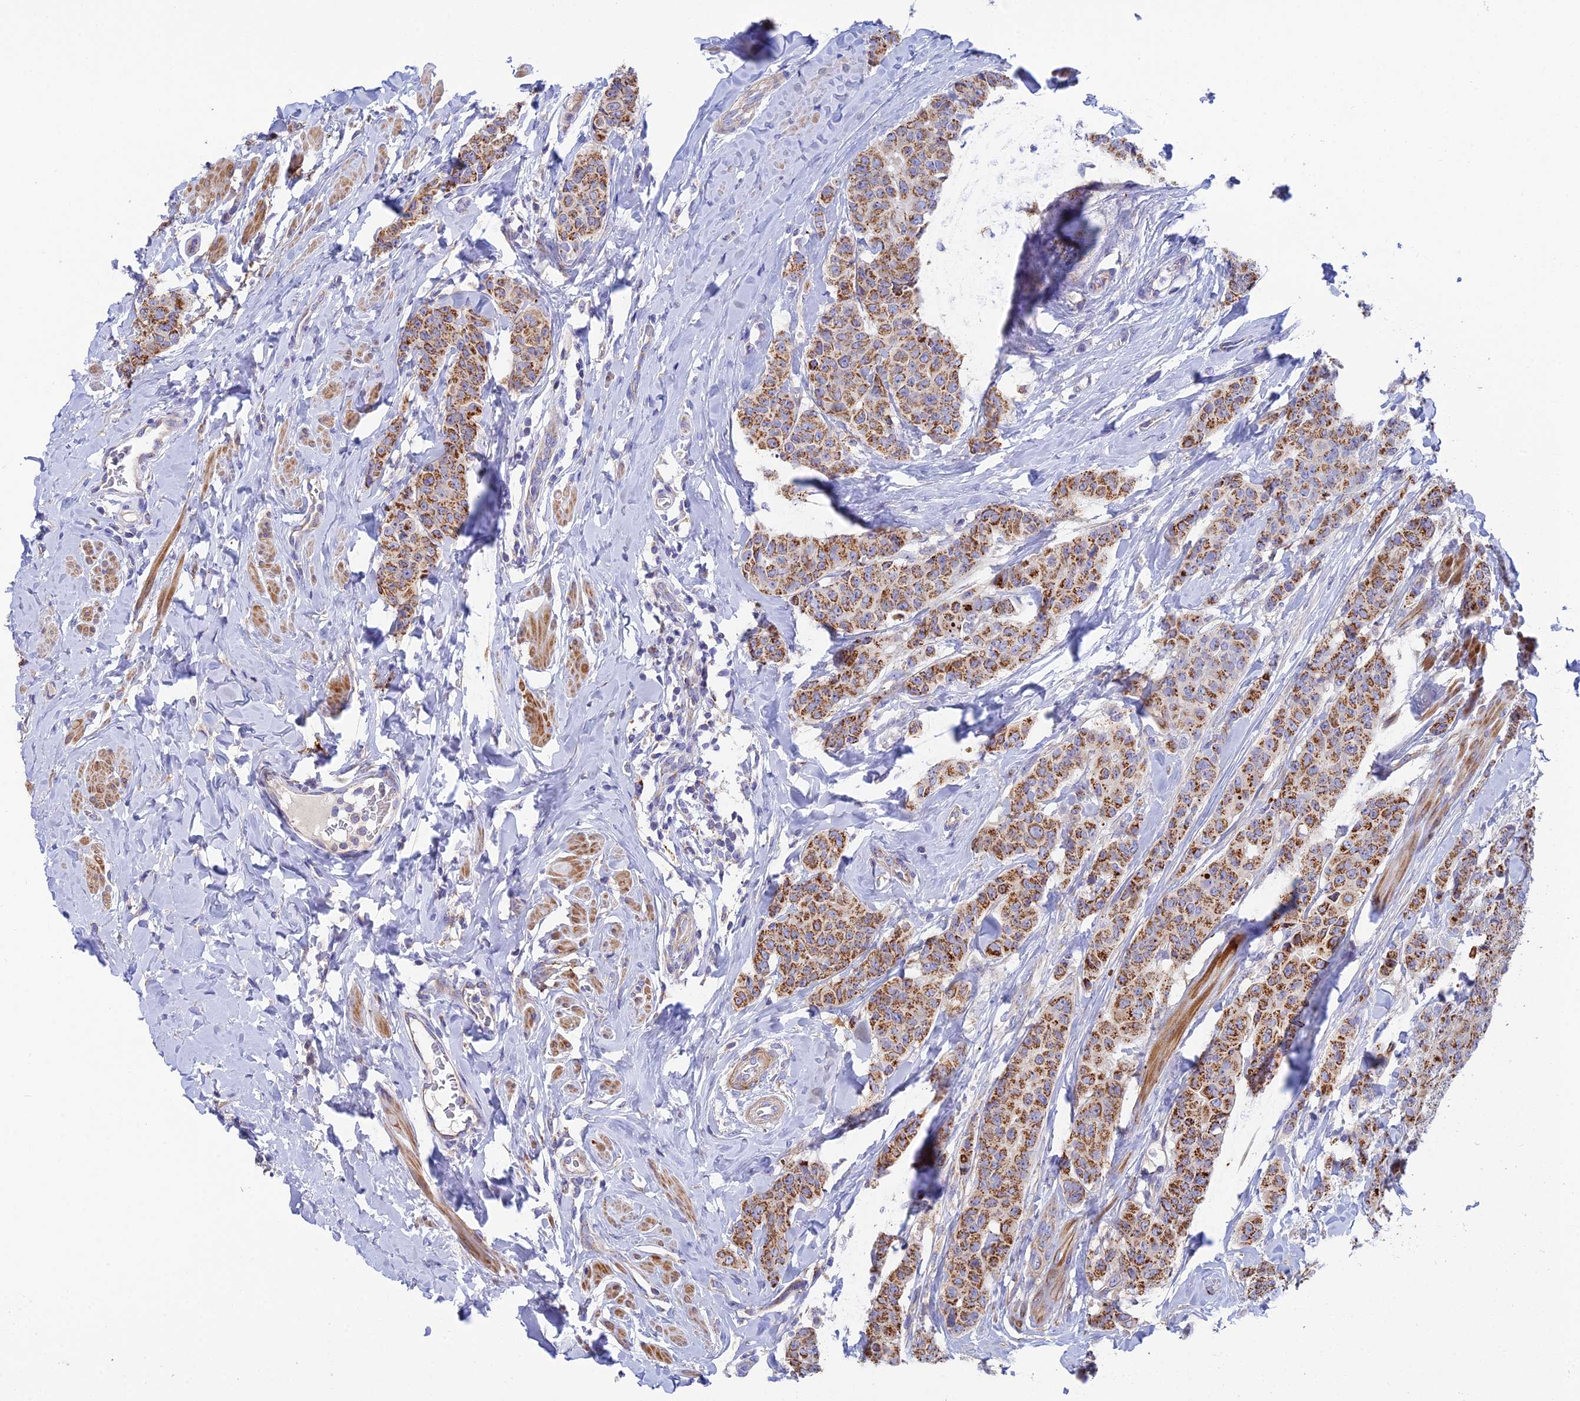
{"staining": {"intensity": "moderate", "quantity": ">75%", "location": "cytoplasmic/membranous"}, "tissue": "breast cancer", "cell_type": "Tumor cells", "image_type": "cancer", "snomed": [{"axis": "morphology", "description": "Duct carcinoma"}, {"axis": "topography", "description": "Breast"}], "caption": "There is medium levels of moderate cytoplasmic/membranous positivity in tumor cells of breast cancer (intraductal carcinoma), as demonstrated by immunohistochemical staining (brown color).", "gene": "CSPG4", "patient": {"sex": "female", "age": 40}}